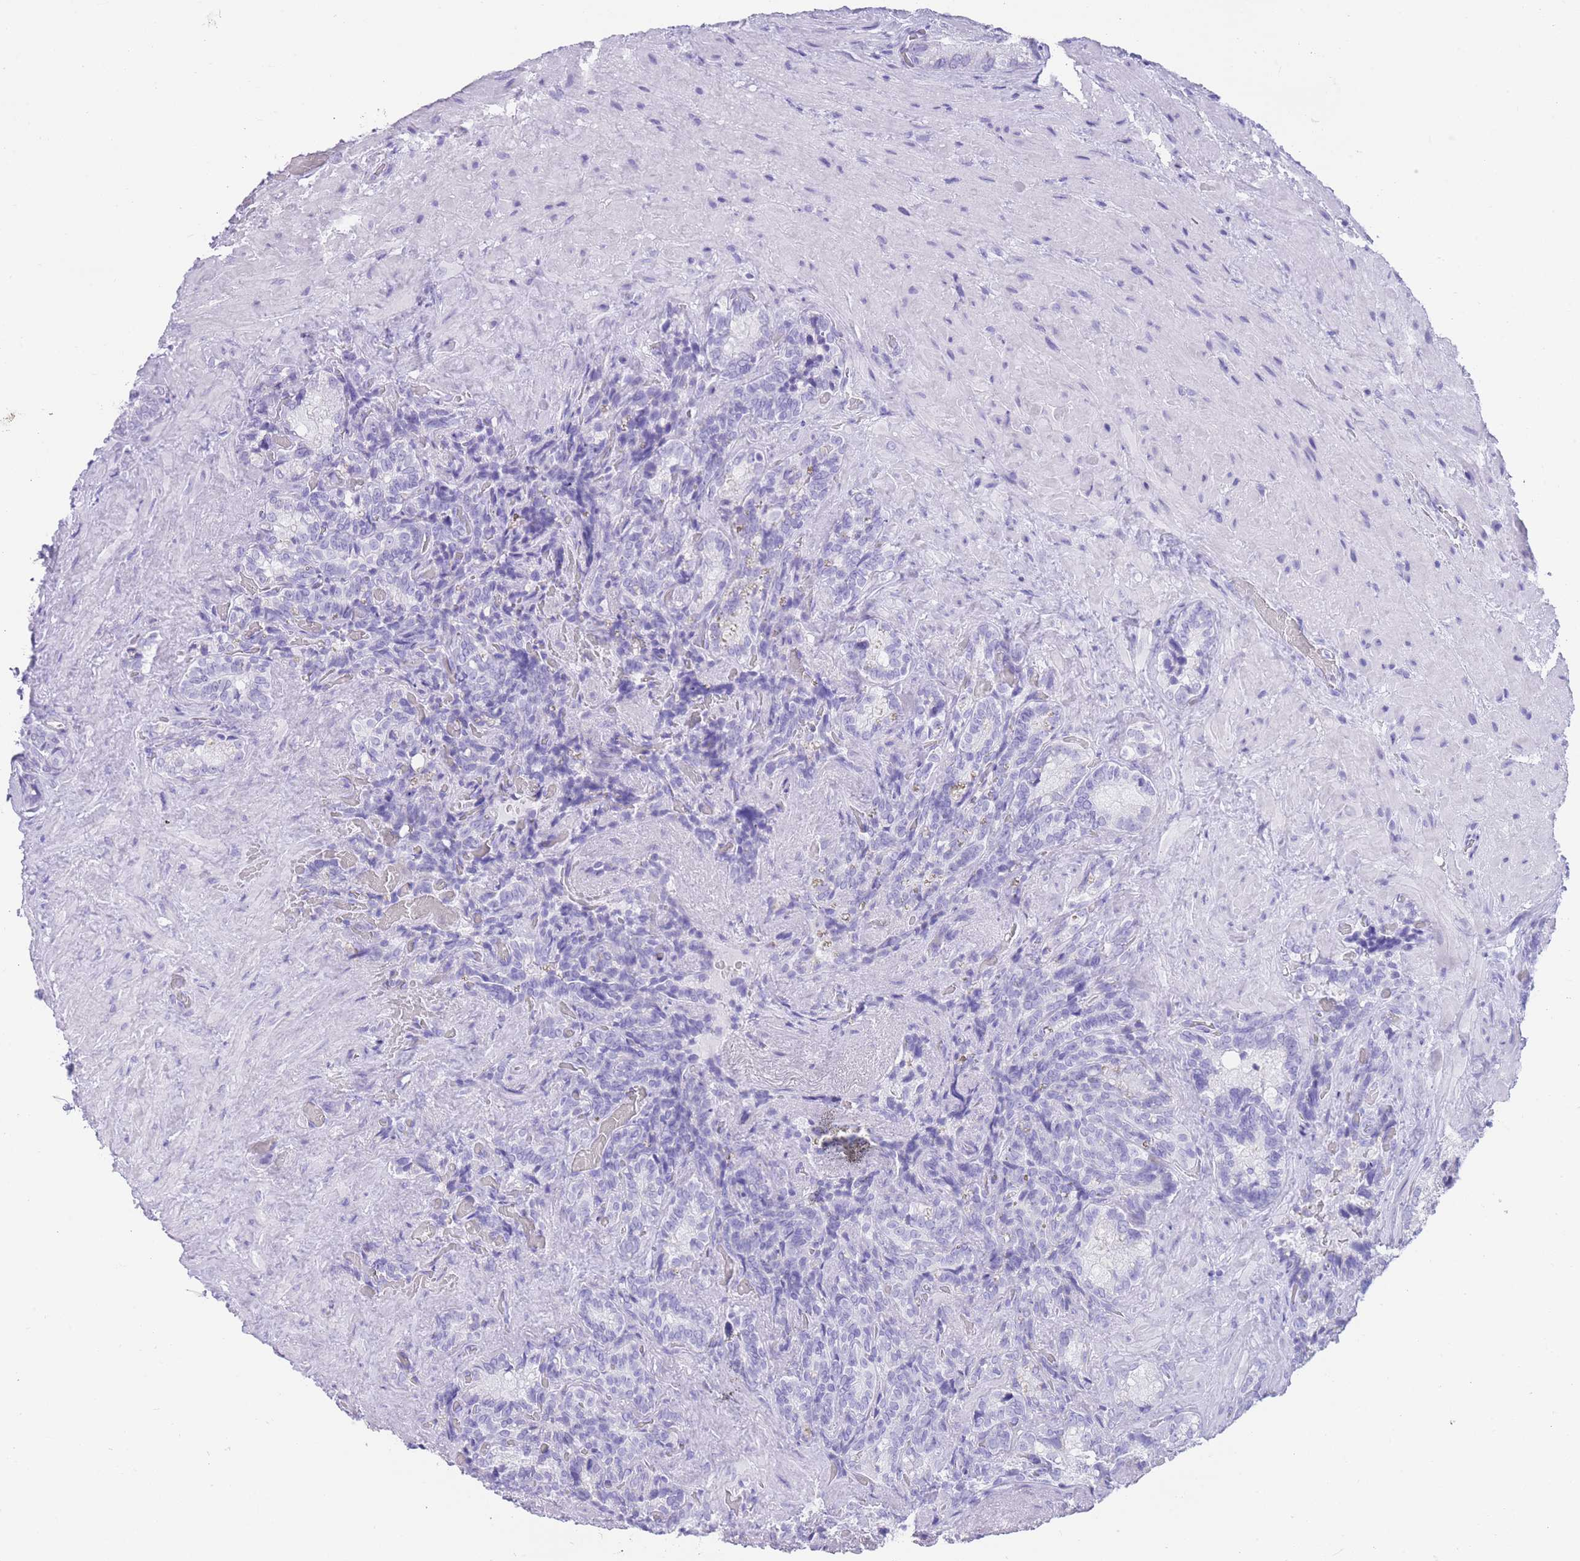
{"staining": {"intensity": "negative", "quantity": "none", "location": "none"}, "tissue": "seminal vesicle", "cell_type": "Glandular cells", "image_type": "normal", "snomed": [{"axis": "morphology", "description": "Normal tissue, NOS"}, {"axis": "topography", "description": "Seminal veicle"}], "caption": "The immunohistochemistry (IHC) photomicrograph has no significant staining in glandular cells of seminal vesicle.", "gene": "ELOA2", "patient": {"sex": "male", "age": 62}}